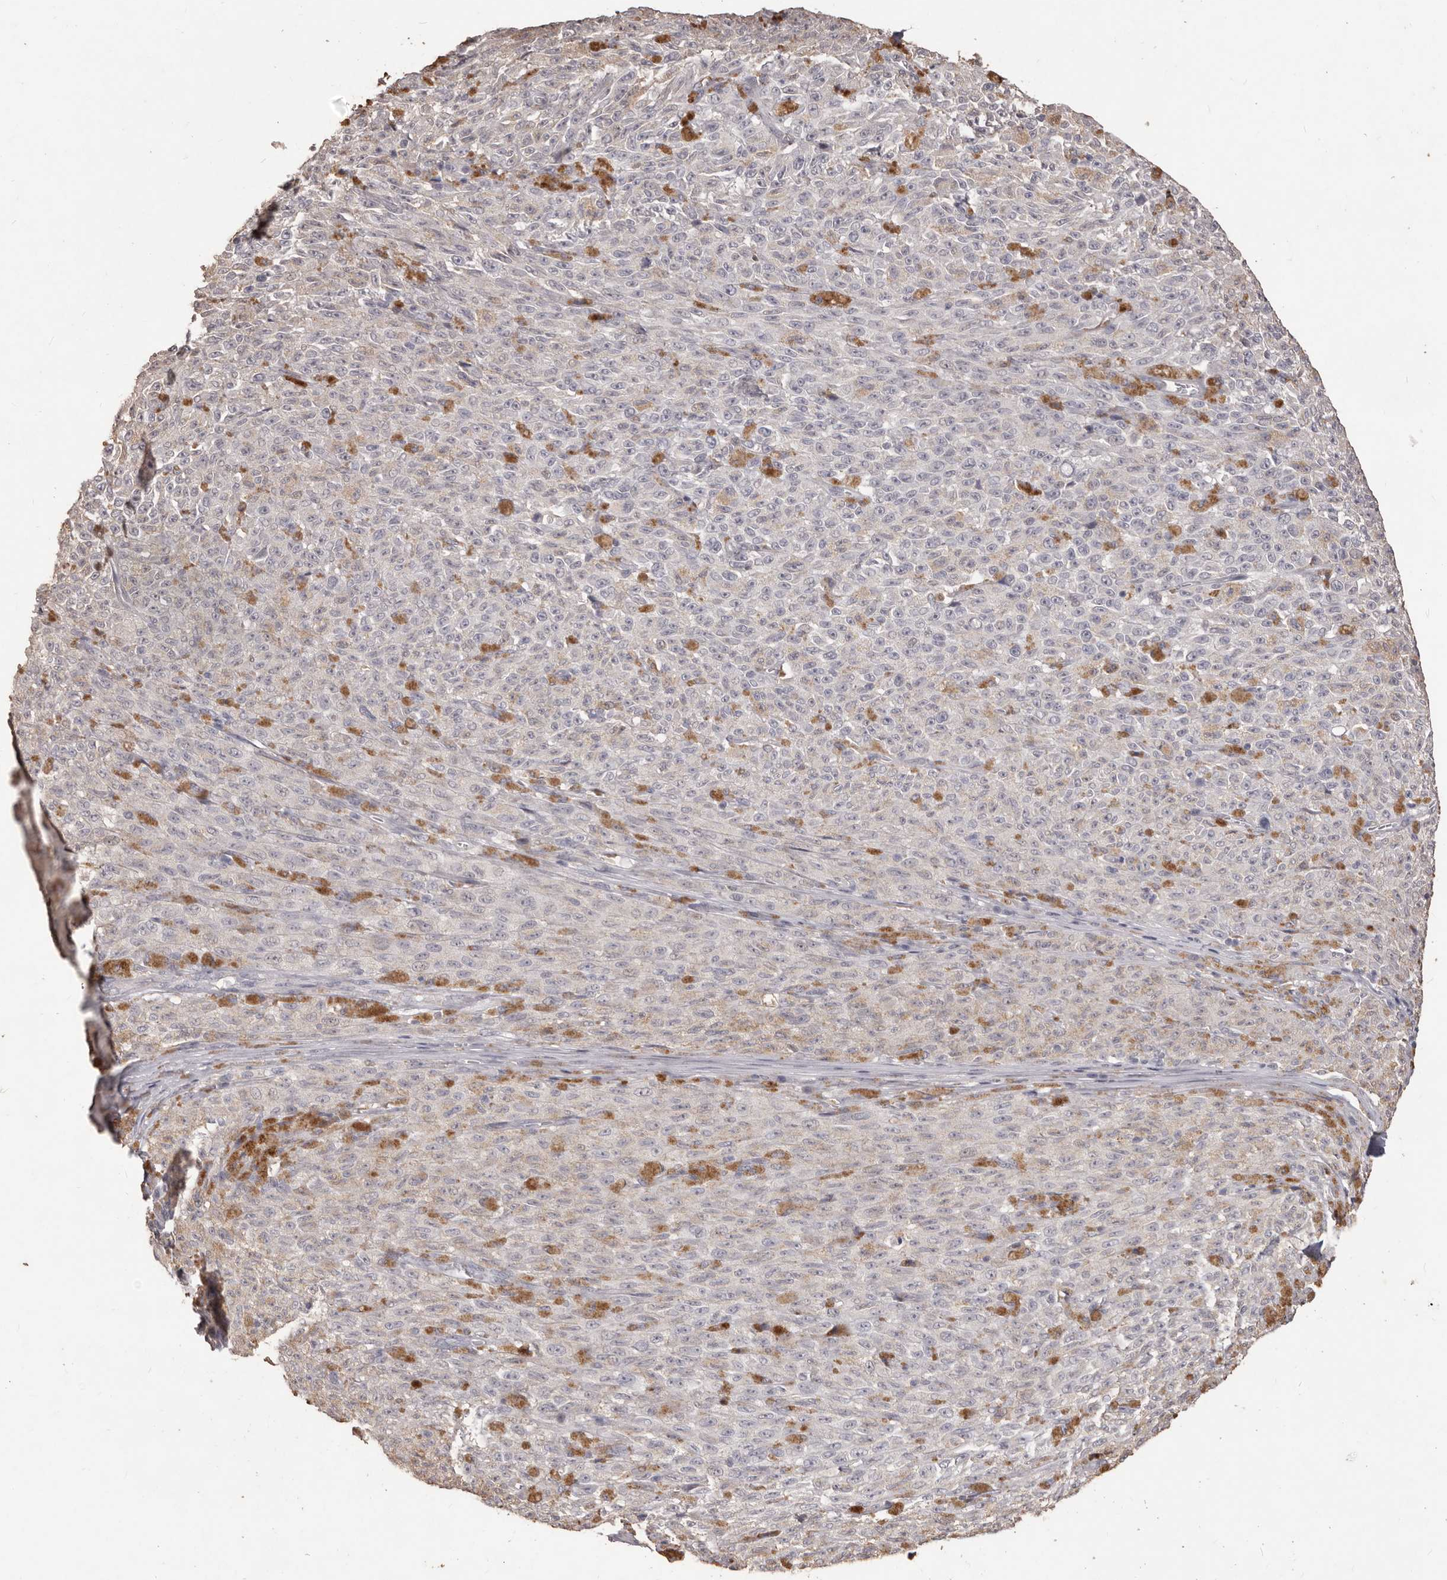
{"staining": {"intensity": "negative", "quantity": "none", "location": "none"}, "tissue": "melanoma", "cell_type": "Tumor cells", "image_type": "cancer", "snomed": [{"axis": "morphology", "description": "Malignant melanoma, NOS"}, {"axis": "topography", "description": "Skin"}], "caption": "A histopathology image of human melanoma is negative for staining in tumor cells. Nuclei are stained in blue.", "gene": "PRSS27", "patient": {"sex": "female", "age": 82}}